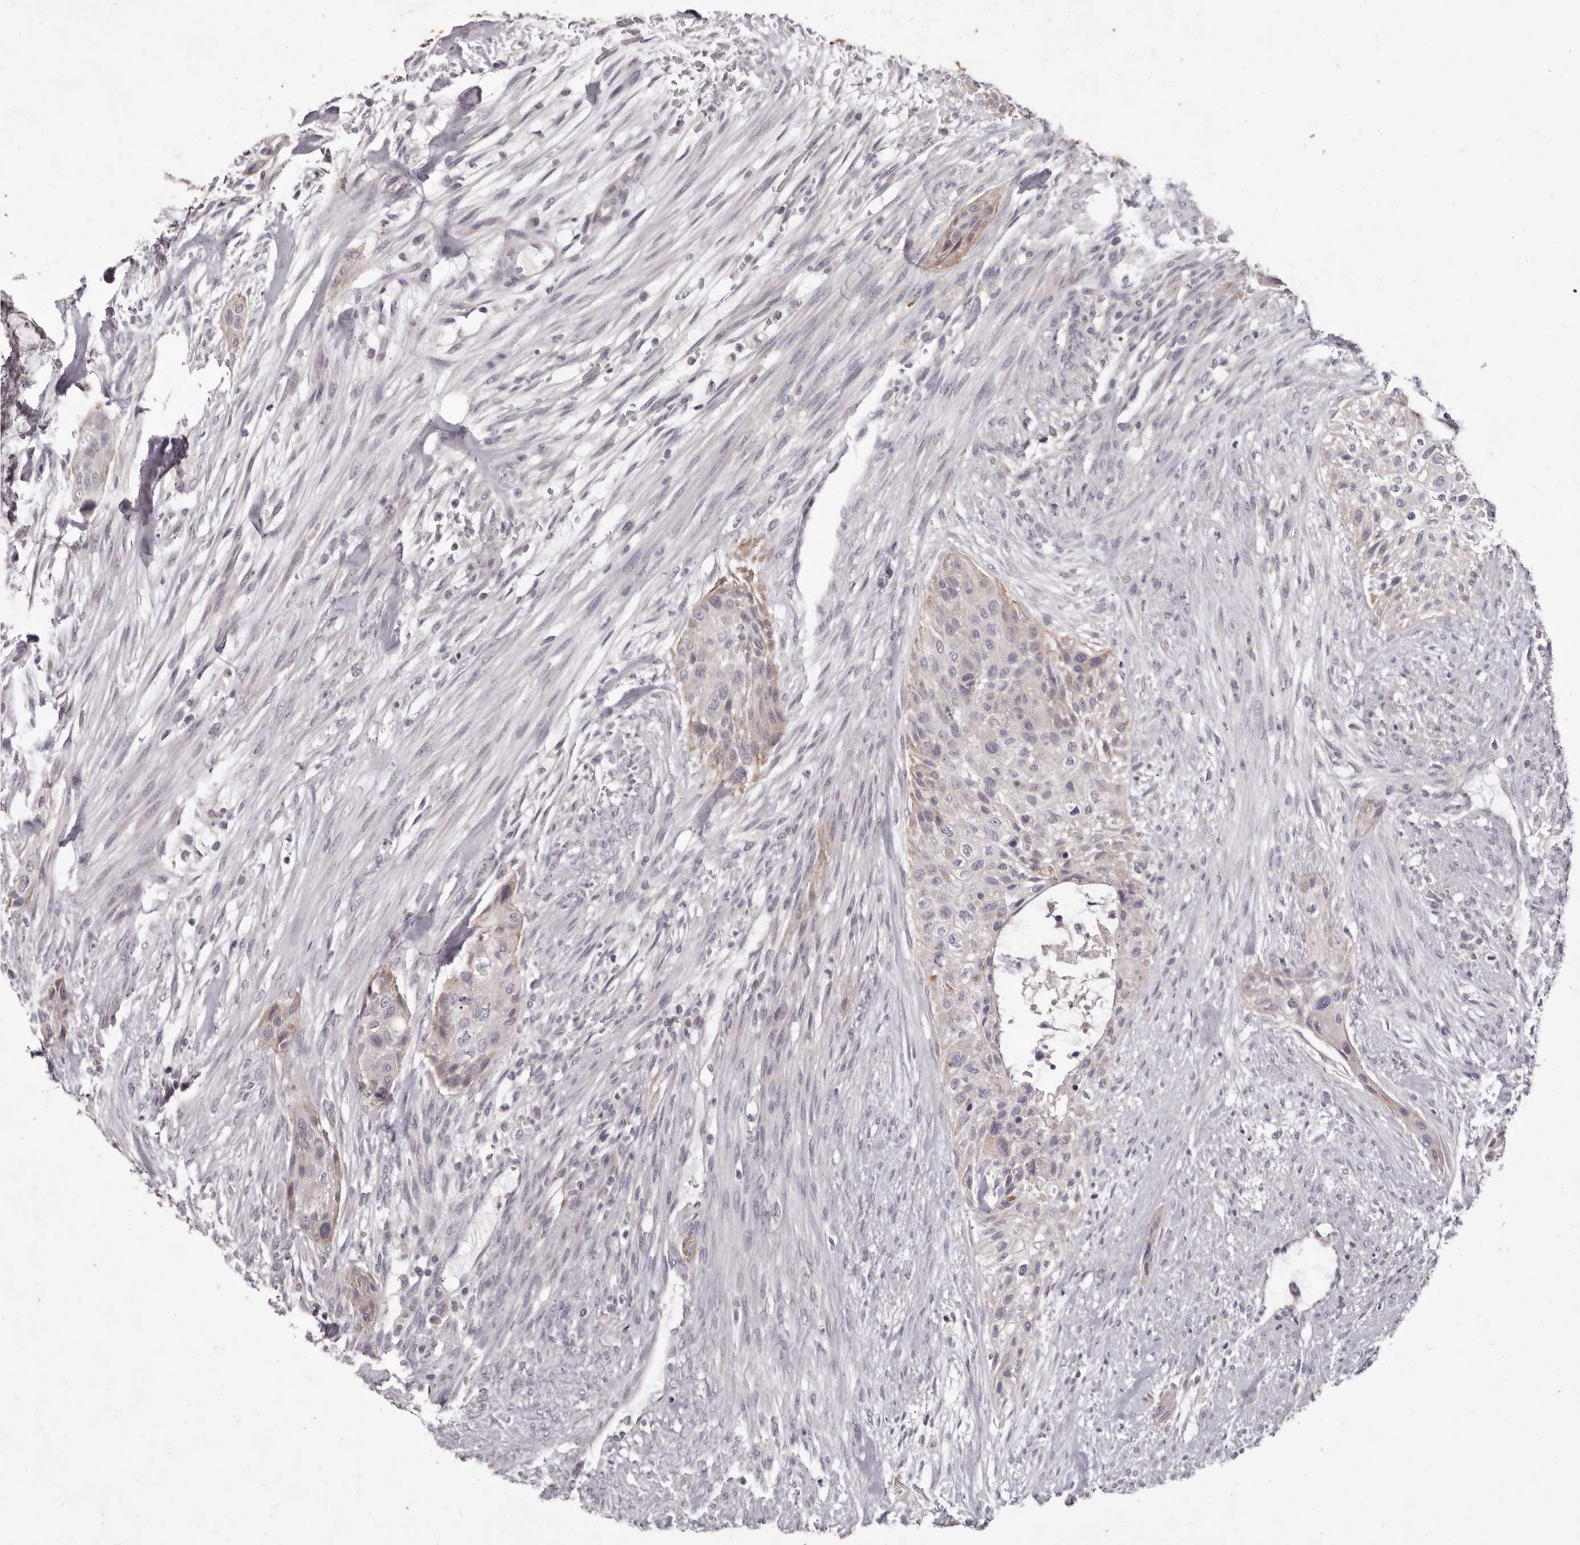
{"staining": {"intensity": "negative", "quantity": "none", "location": "none"}, "tissue": "urothelial cancer", "cell_type": "Tumor cells", "image_type": "cancer", "snomed": [{"axis": "morphology", "description": "Urothelial carcinoma, High grade"}, {"axis": "topography", "description": "Urinary bladder"}], "caption": "DAB (3,3'-diaminobenzidine) immunohistochemical staining of human high-grade urothelial carcinoma exhibits no significant staining in tumor cells.", "gene": "GARNL3", "patient": {"sex": "male", "age": 35}}